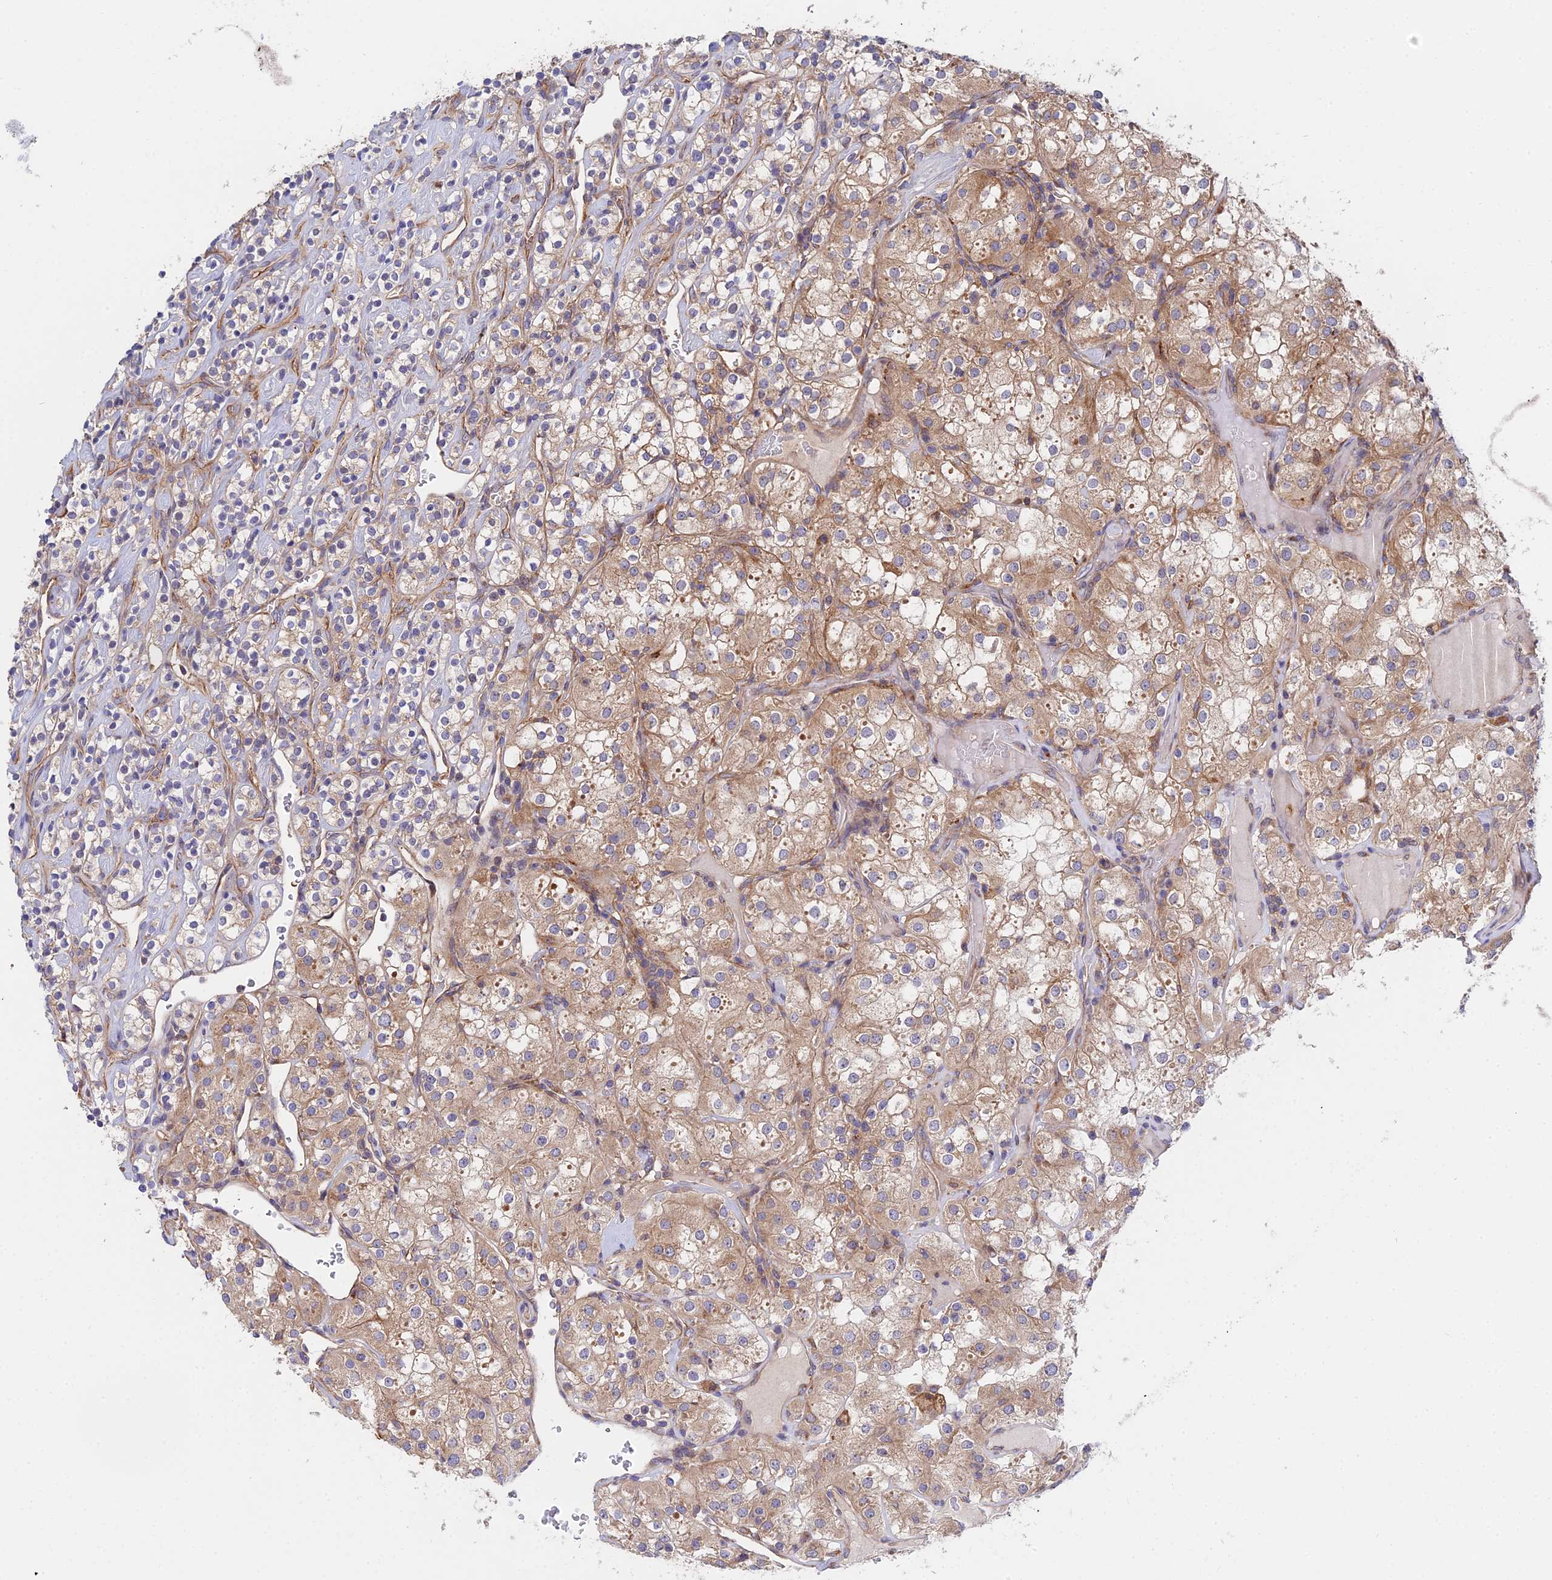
{"staining": {"intensity": "moderate", "quantity": ">75%", "location": "cytoplasmic/membranous"}, "tissue": "renal cancer", "cell_type": "Tumor cells", "image_type": "cancer", "snomed": [{"axis": "morphology", "description": "Adenocarcinoma, NOS"}, {"axis": "topography", "description": "Kidney"}], "caption": "Human renal cancer (adenocarcinoma) stained with a brown dye exhibits moderate cytoplasmic/membranous positive staining in about >75% of tumor cells.", "gene": "CDC37L1", "patient": {"sex": "male", "age": 77}}